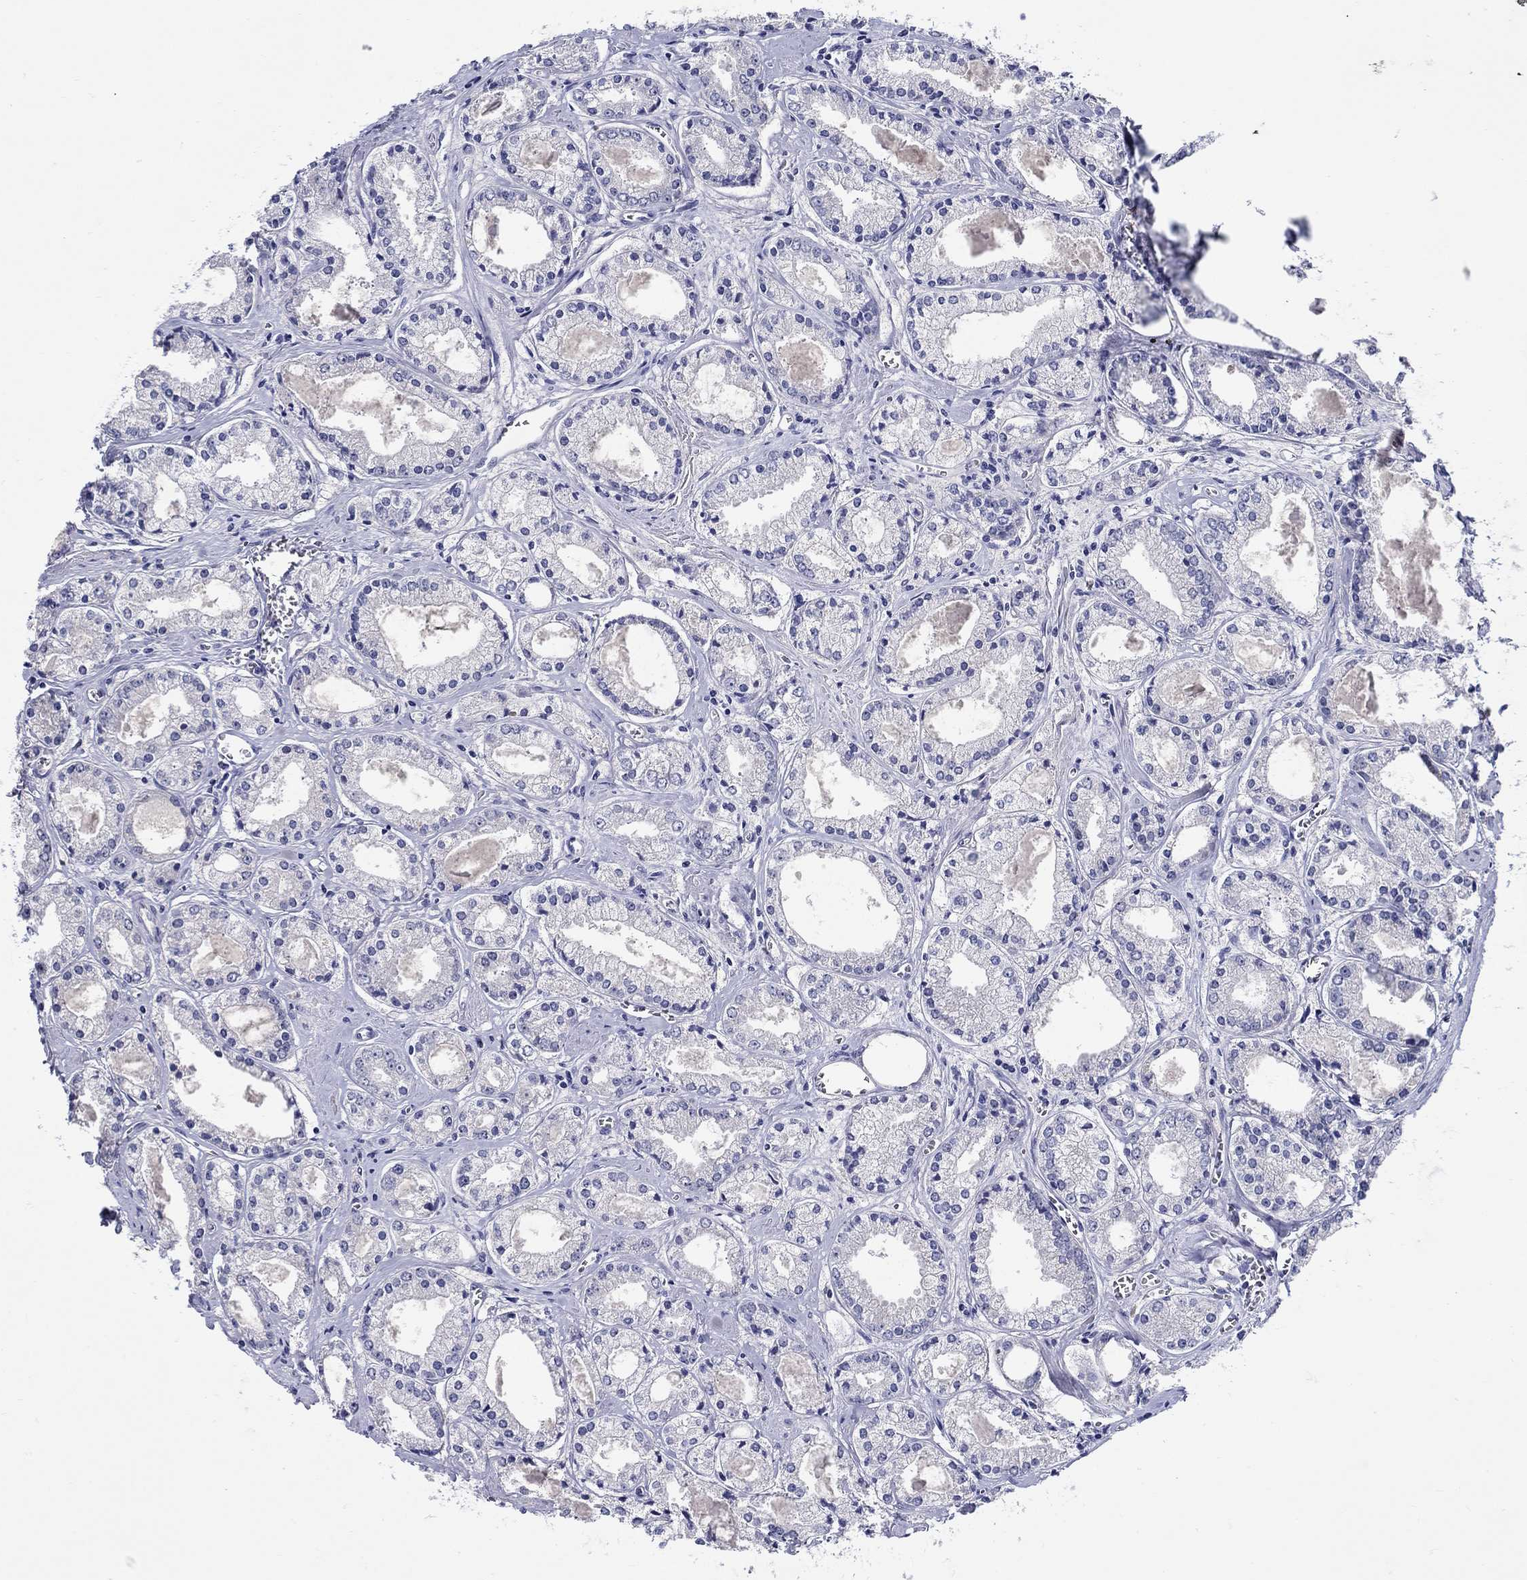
{"staining": {"intensity": "negative", "quantity": "none", "location": "none"}, "tissue": "prostate cancer", "cell_type": "Tumor cells", "image_type": "cancer", "snomed": [{"axis": "morphology", "description": "Adenocarcinoma, NOS"}, {"axis": "topography", "description": "Prostate"}], "caption": "Immunohistochemical staining of prostate cancer (adenocarcinoma) demonstrates no significant staining in tumor cells.", "gene": "SLC30A3", "patient": {"sex": "male", "age": 72}}